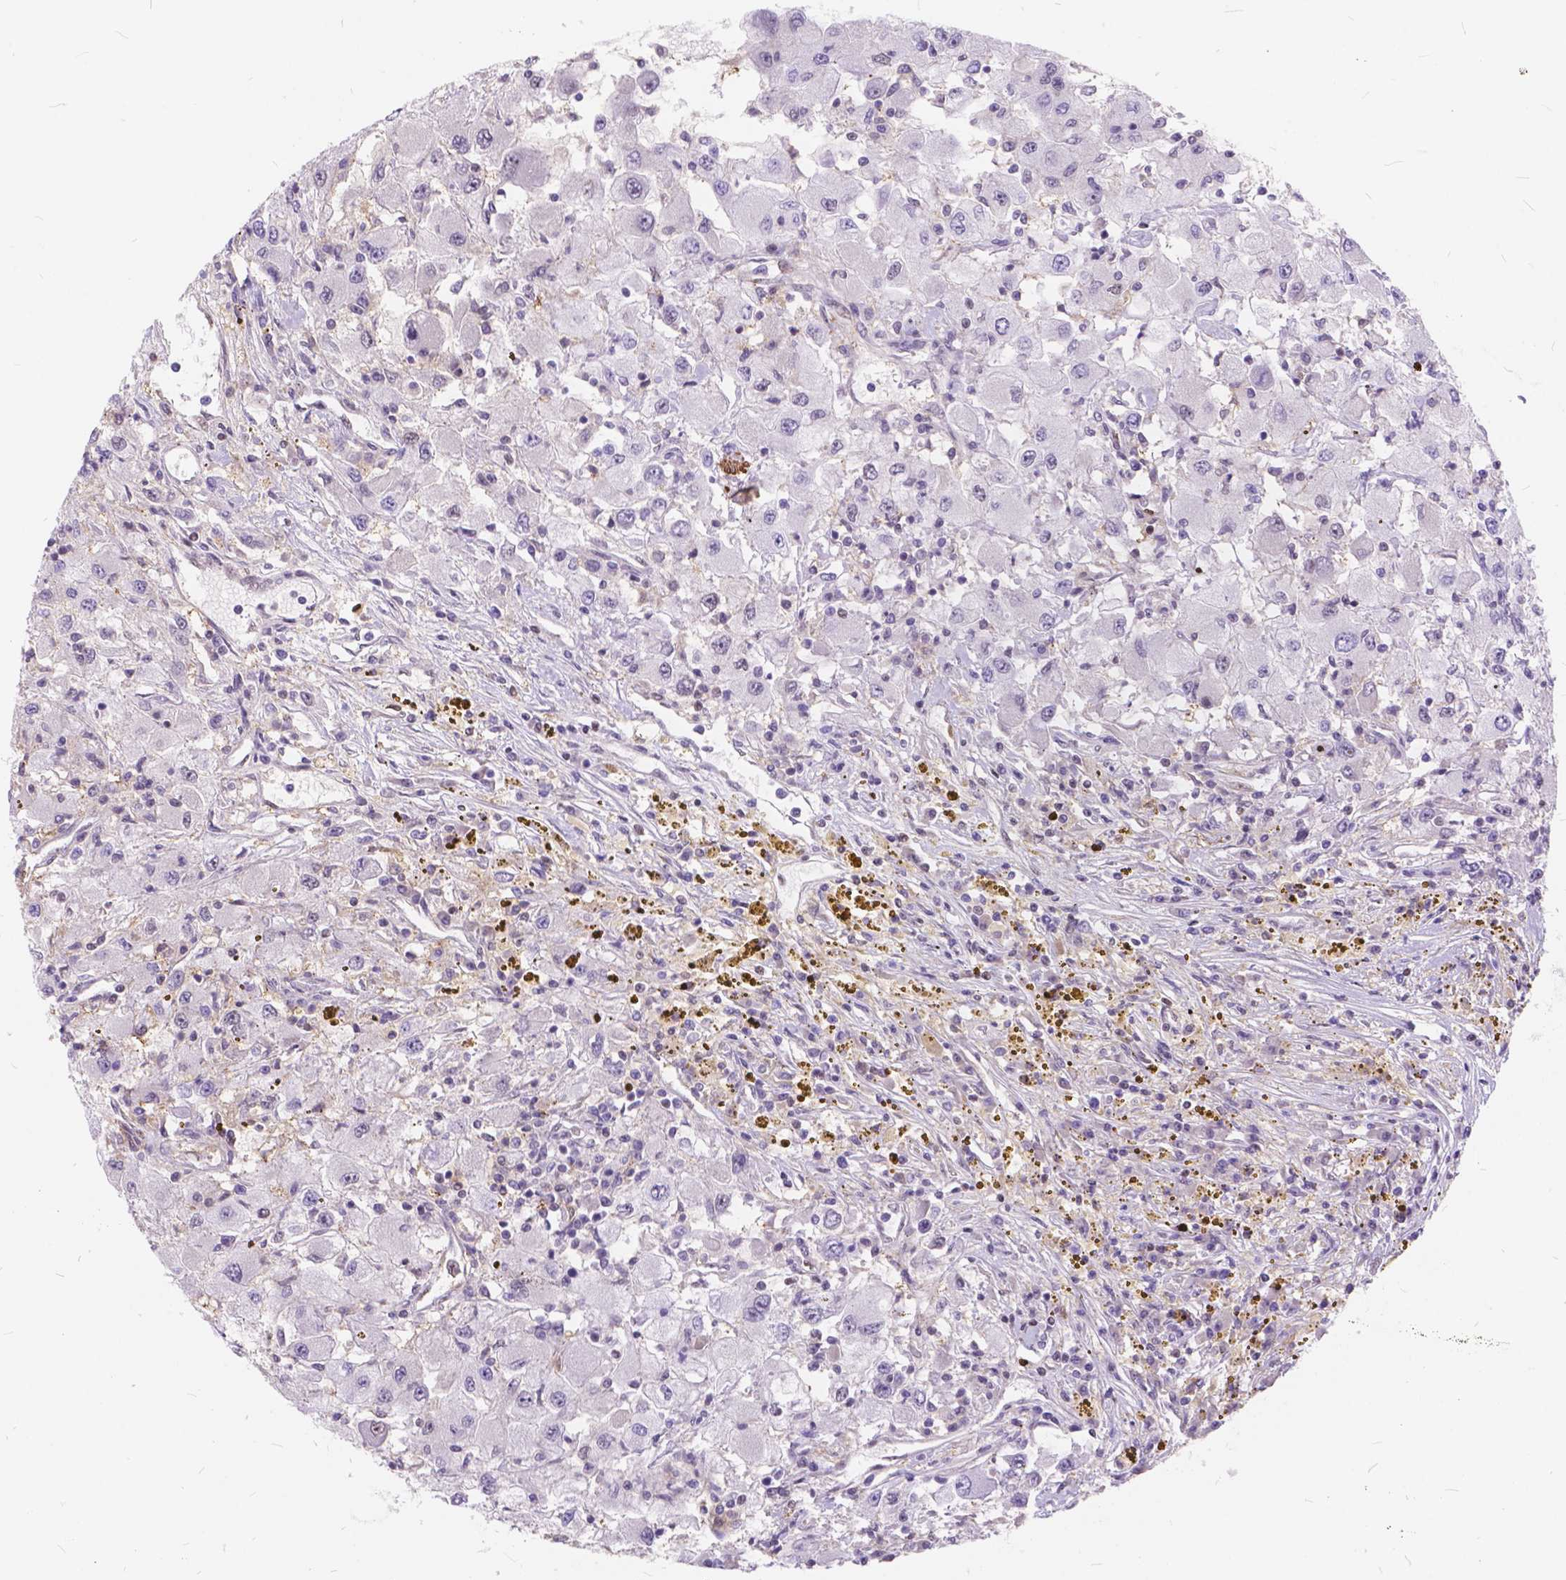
{"staining": {"intensity": "negative", "quantity": "none", "location": "none"}, "tissue": "renal cancer", "cell_type": "Tumor cells", "image_type": "cancer", "snomed": [{"axis": "morphology", "description": "Adenocarcinoma, NOS"}, {"axis": "topography", "description": "Kidney"}], "caption": "Immunohistochemistry micrograph of human renal adenocarcinoma stained for a protein (brown), which displays no positivity in tumor cells.", "gene": "MAN2C1", "patient": {"sex": "female", "age": 67}}